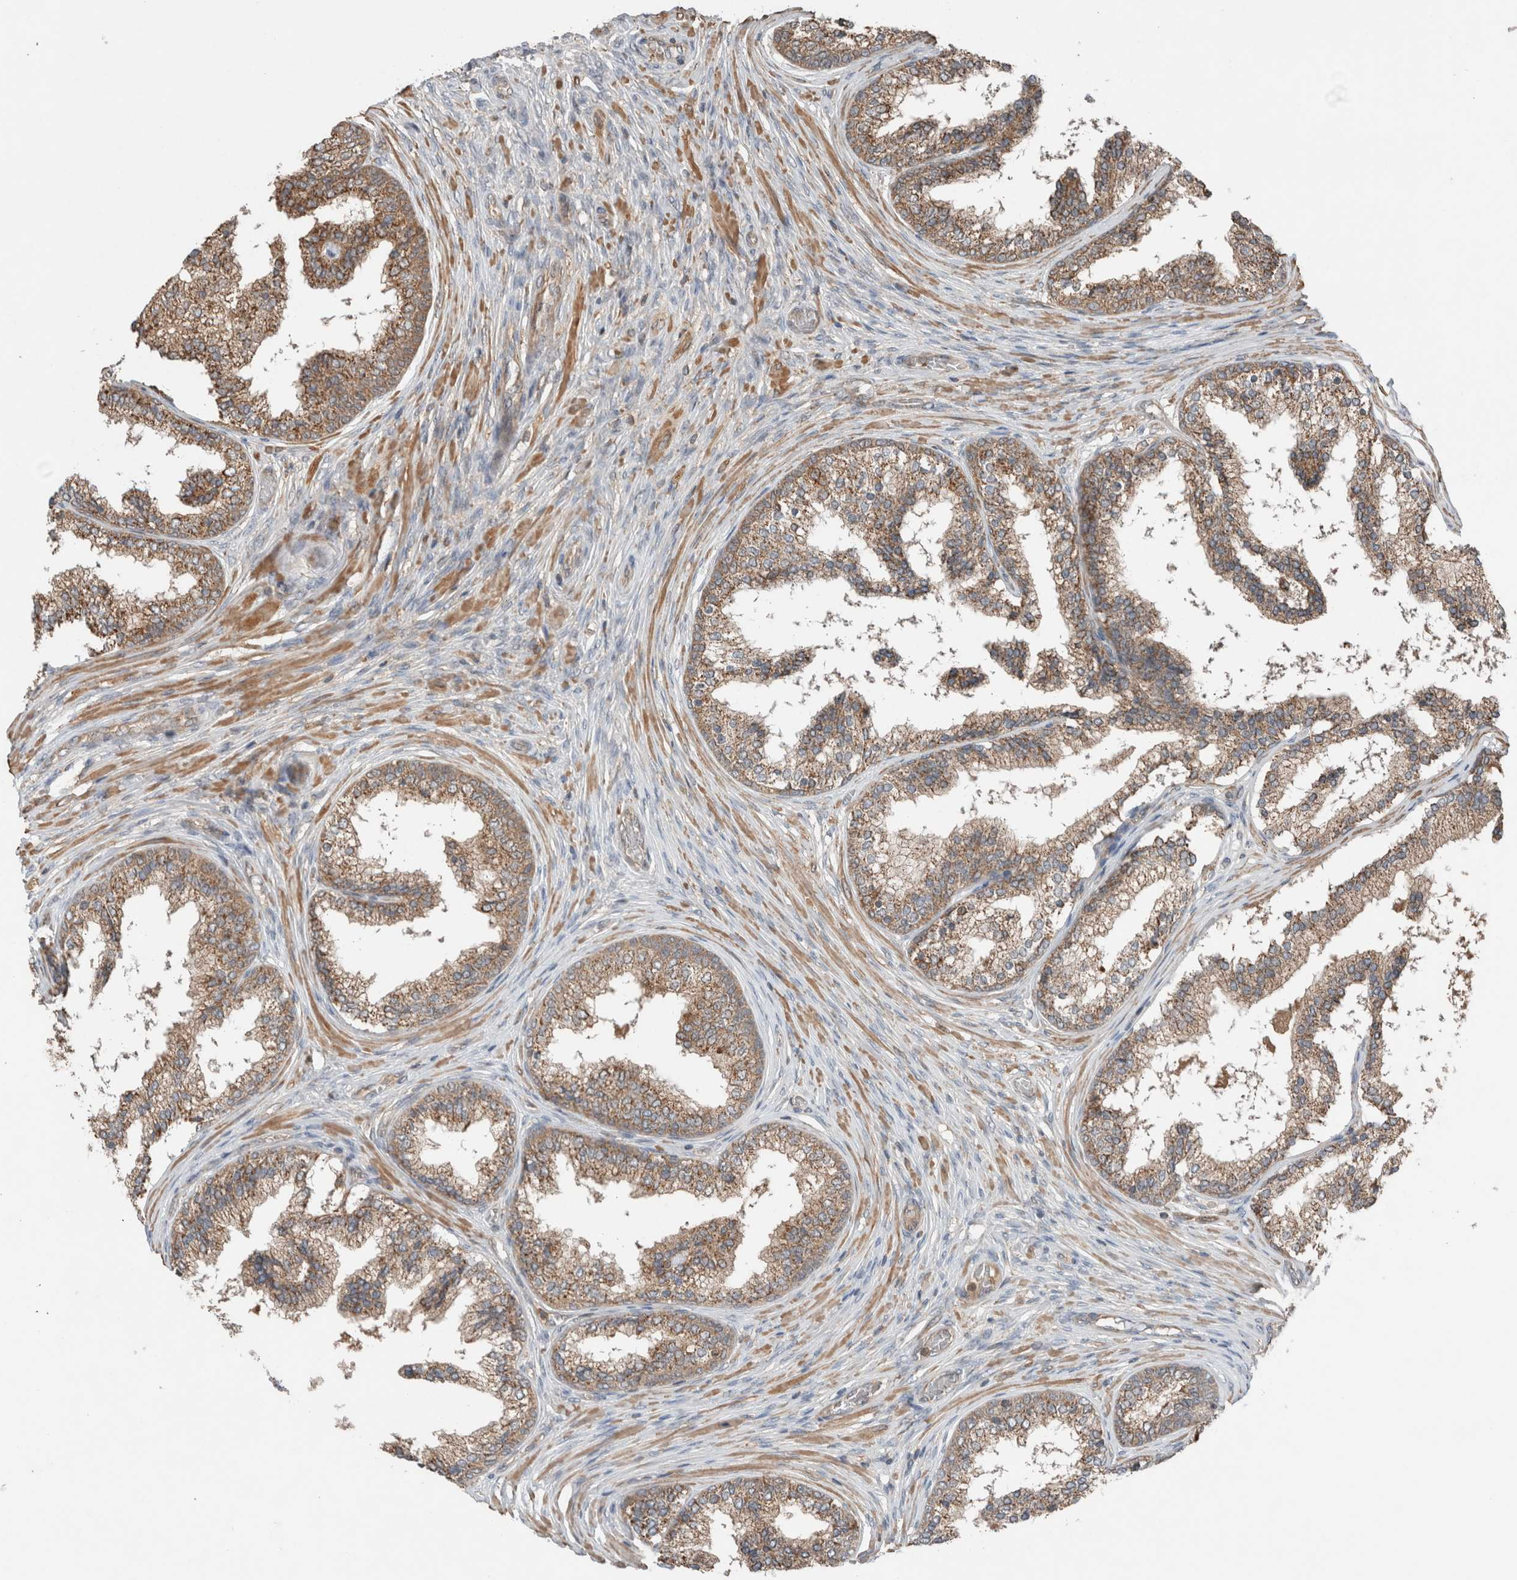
{"staining": {"intensity": "moderate", "quantity": ">75%", "location": "cytoplasmic/membranous"}, "tissue": "prostate cancer", "cell_type": "Tumor cells", "image_type": "cancer", "snomed": [{"axis": "morphology", "description": "Adenocarcinoma, High grade"}, {"axis": "topography", "description": "Prostate"}], "caption": "Protein staining by IHC displays moderate cytoplasmic/membranous positivity in about >75% of tumor cells in prostate cancer.", "gene": "KLK14", "patient": {"sex": "male", "age": 56}}